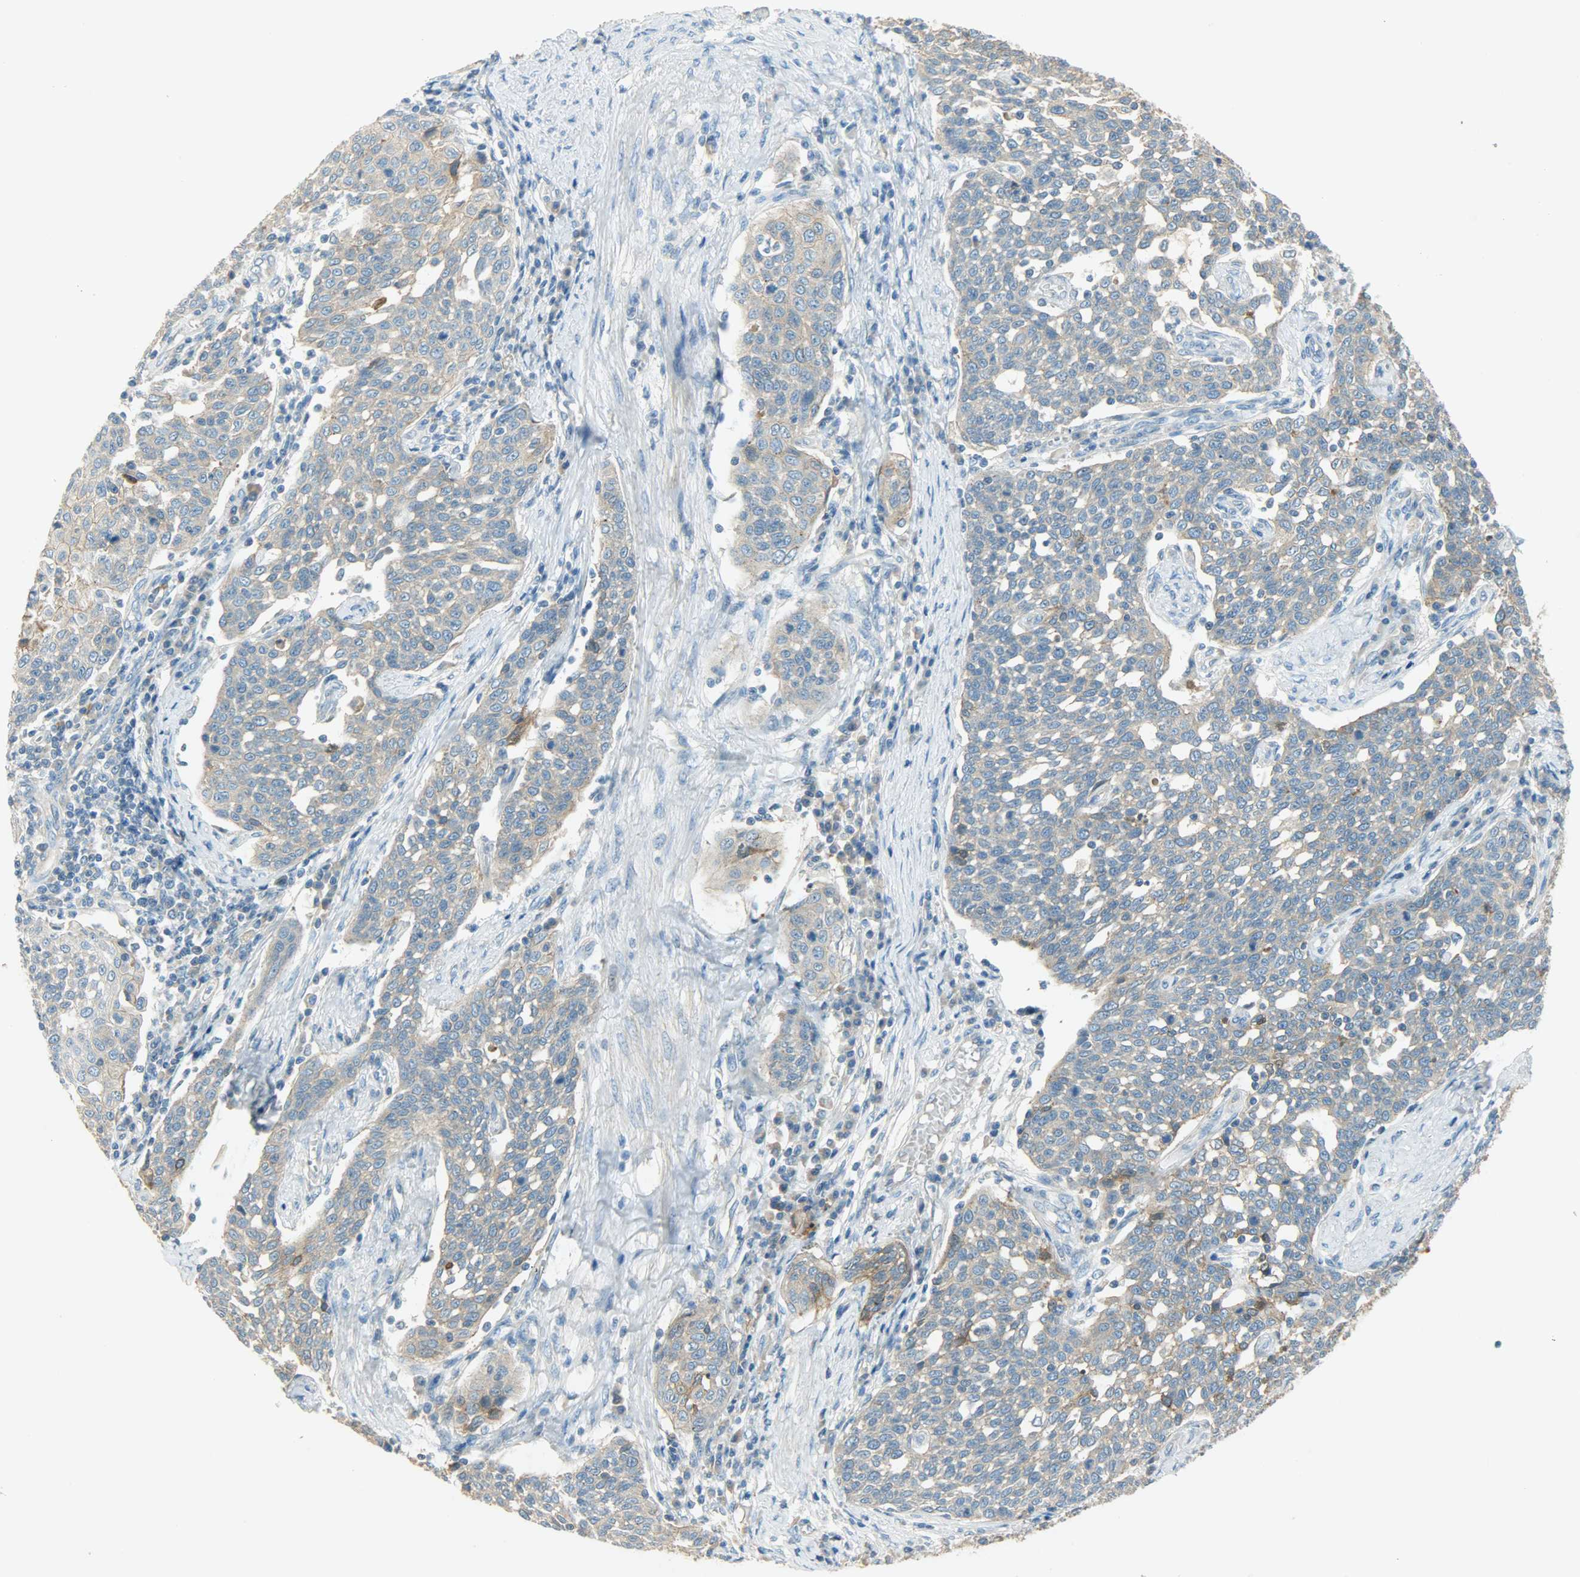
{"staining": {"intensity": "moderate", "quantity": ">75%", "location": "cytoplasmic/membranous"}, "tissue": "cervical cancer", "cell_type": "Tumor cells", "image_type": "cancer", "snomed": [{"axis": "morphology", "description": "Squamous cell carcinoma, NOS"}, {"axis": "topography", "description": "Cervix"}], "caption": "Brown immunohistochemical staining in cervical cancer (squamous cell carcinoma) exhibits moderate cytoplasmic/membranous expression in approximately >75% of tumor cells.", "gene": "DSG2", "patient": {"sex": "female", "age": 34}}